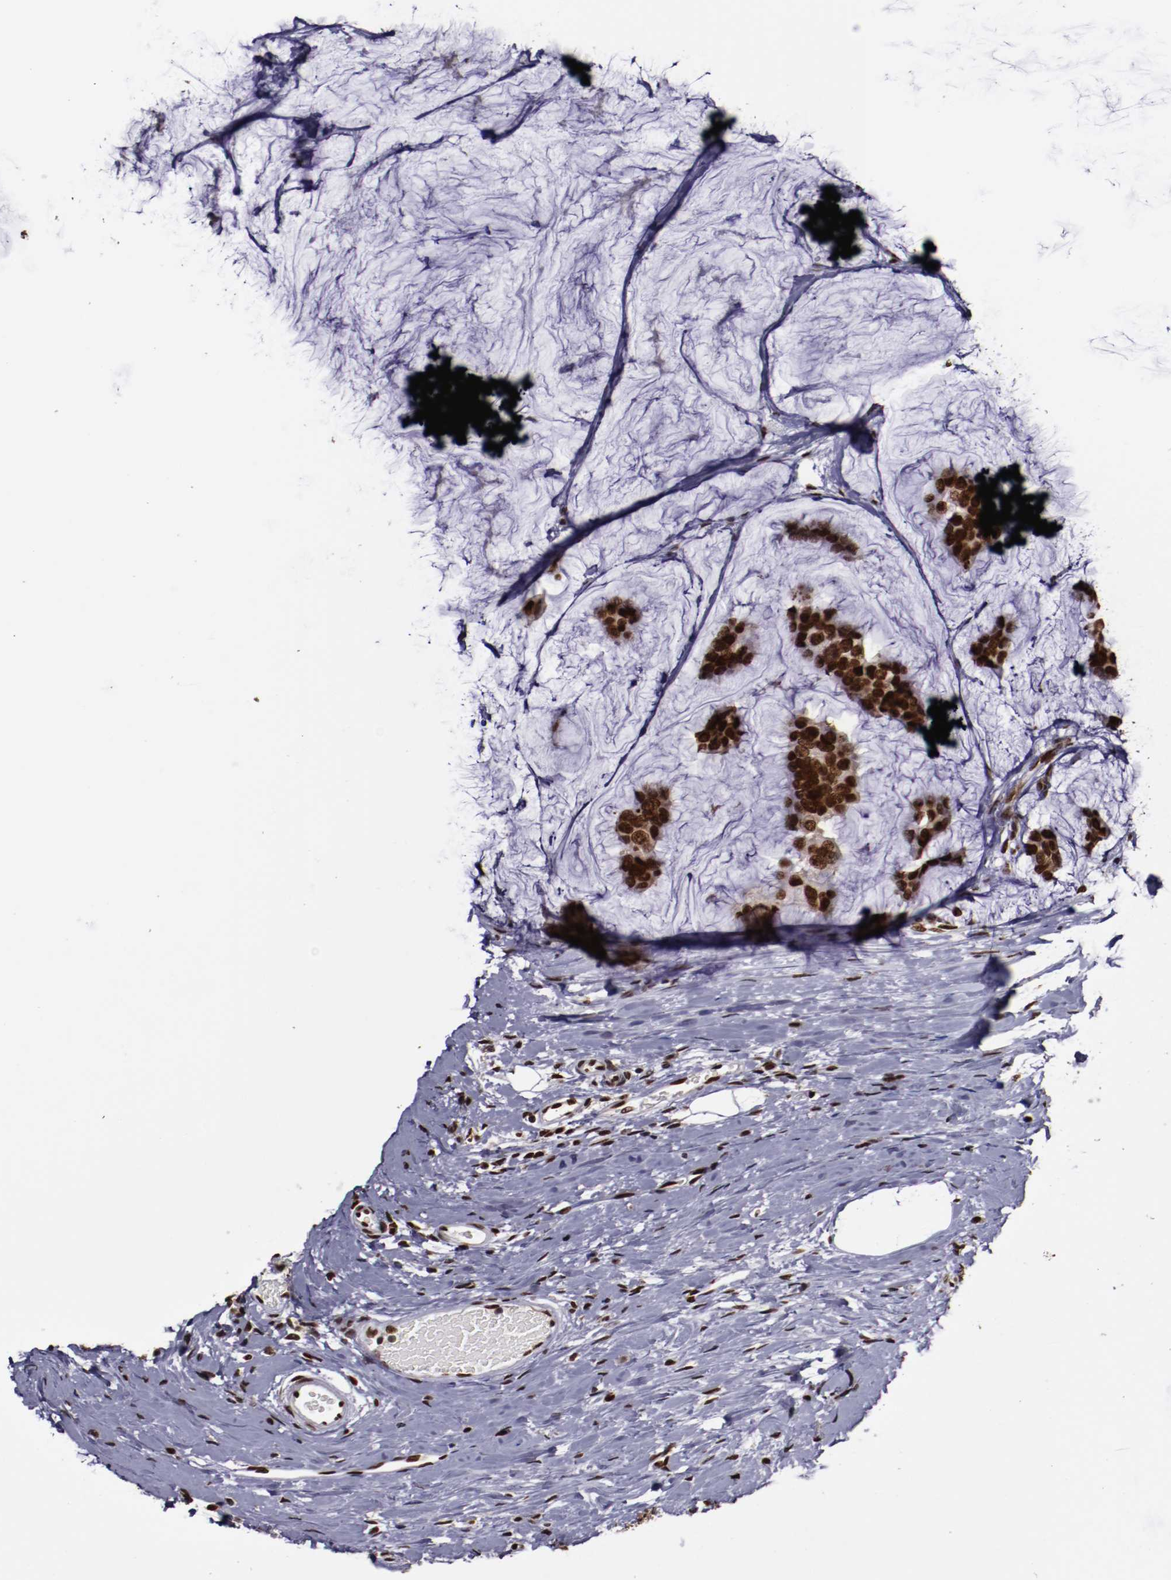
{"staining": {"intensity": "strong", "quantity": ">75%", "location": "nuclear"}, "tissue": "breast cancer", "cell_type": "Tumor cells", "image_type": "cancer", "snomed": [{"axis": "morphology", "description": "Normal tissue, NOS"}, {"axis": "morphology", "description": "Duct carcinoma"}, {"axis": "topography", "description": "Breast"}], "caption": "Immunohistochemical staining of breast cancer demonstrates high levels of strong nuclear expression in approximately >75% of tumor cells. (Stains: DAB in brown, nuclei in blue, Microscopy: brightfield microscopy at high magnification).", "gene": "APEX1", "patient": {"sex": "female", "age": 50}}